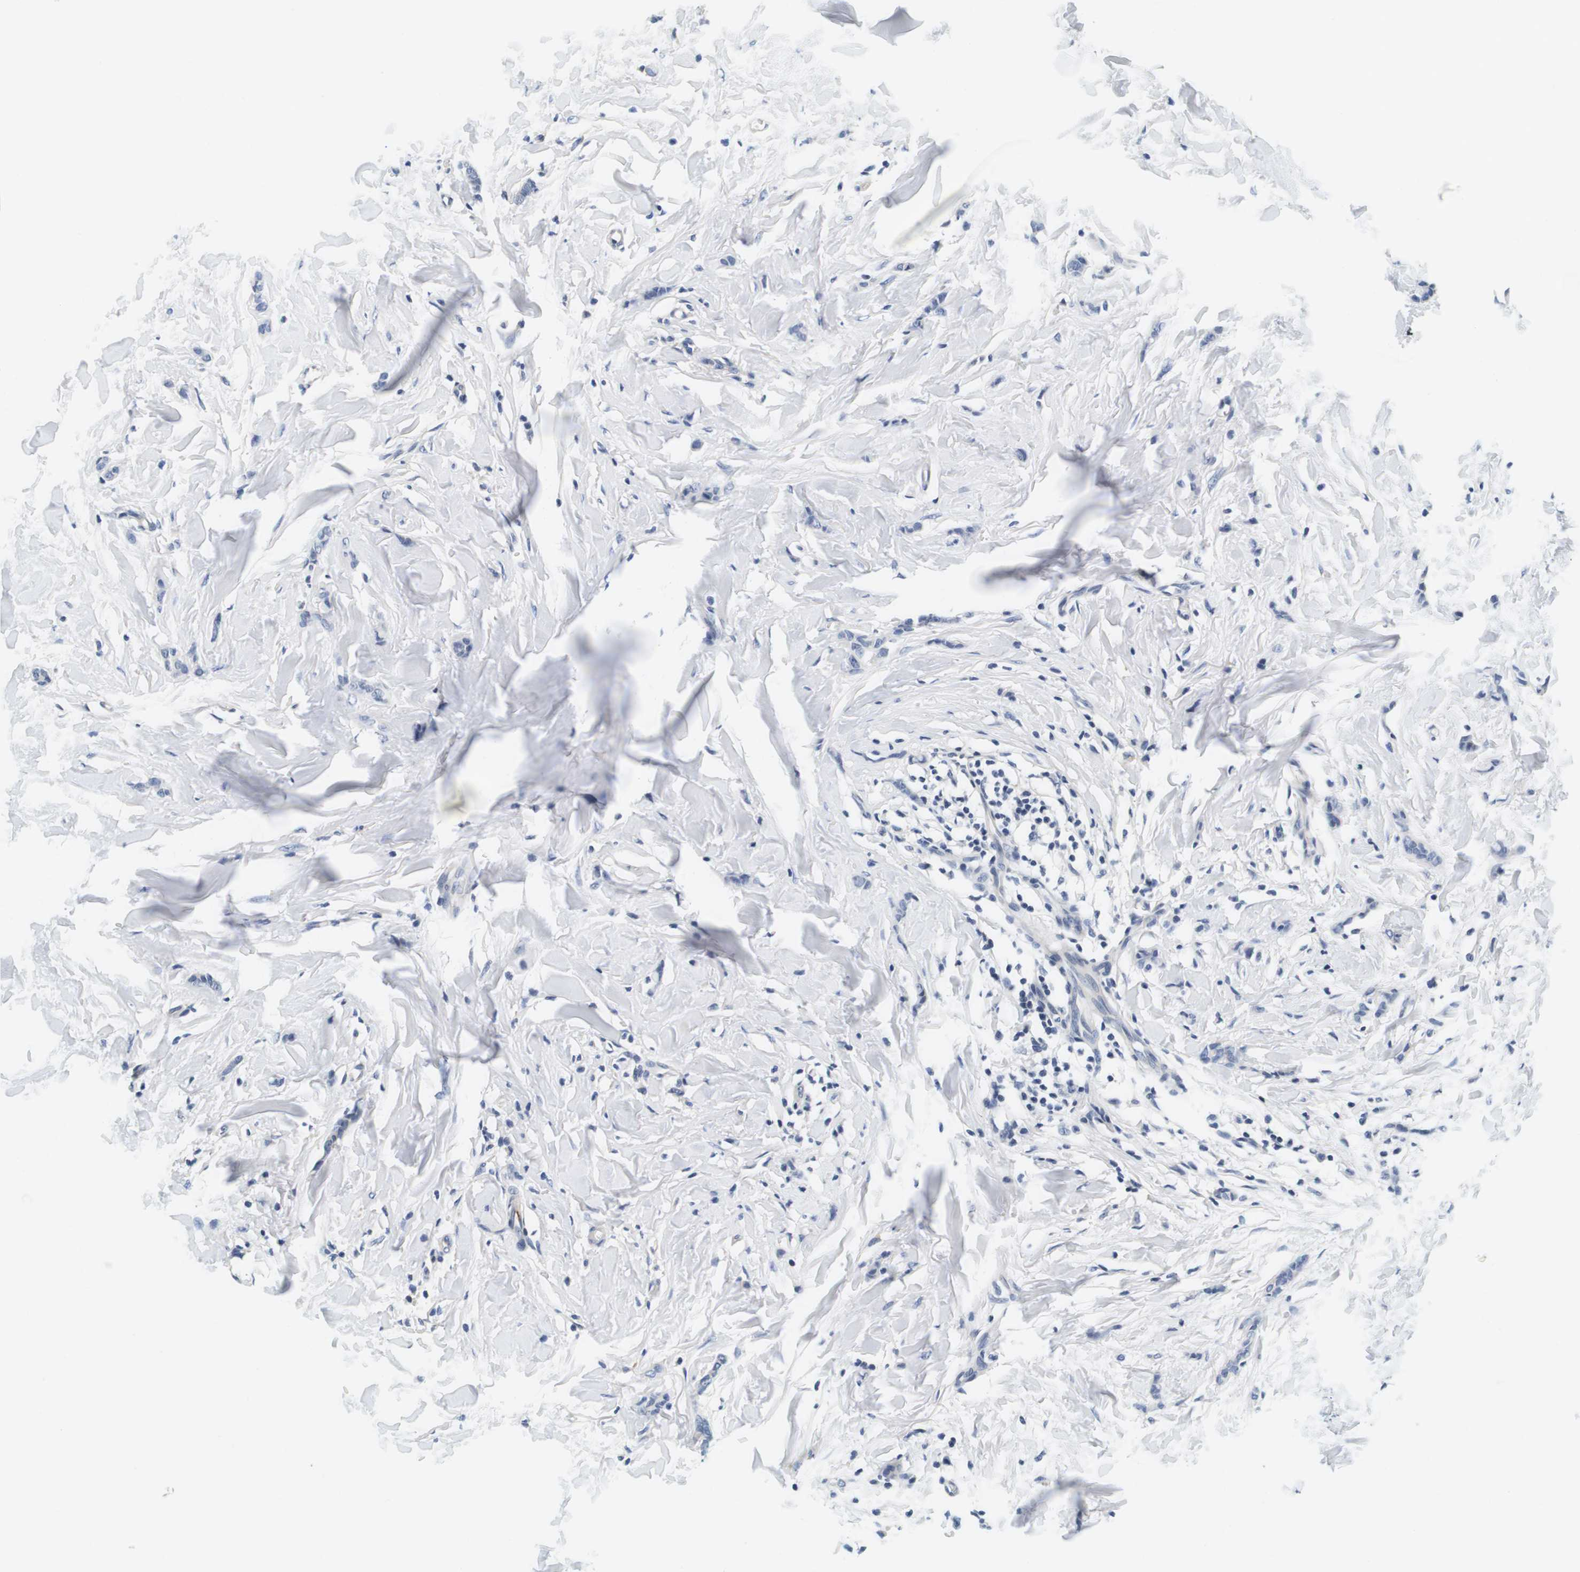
{"staining": {"intensity": "negative", "quantity": "none", "location": "none"}, "tissue": "breast cancer", "cell_type": "Tumor cells", "image_type": "cancer", "snomed": [{"axis": "morphology", "description": "Lobular carcinoma"}, {"axis": "topography", "description": "Skin"}, {"axis": "topography", "description": "Breast"}], "caption": "The IHC photomicrograph has no significant positivity in tumor cells of breast lobular carcinoma tissue. (Stains: DAB immunohistochemistry with hematoxylin counter stain, Microscopy: brightfield microscopy at high magnification).", "gene": "KCNJ5", "patient": {"sex": "female", "age": 46}}